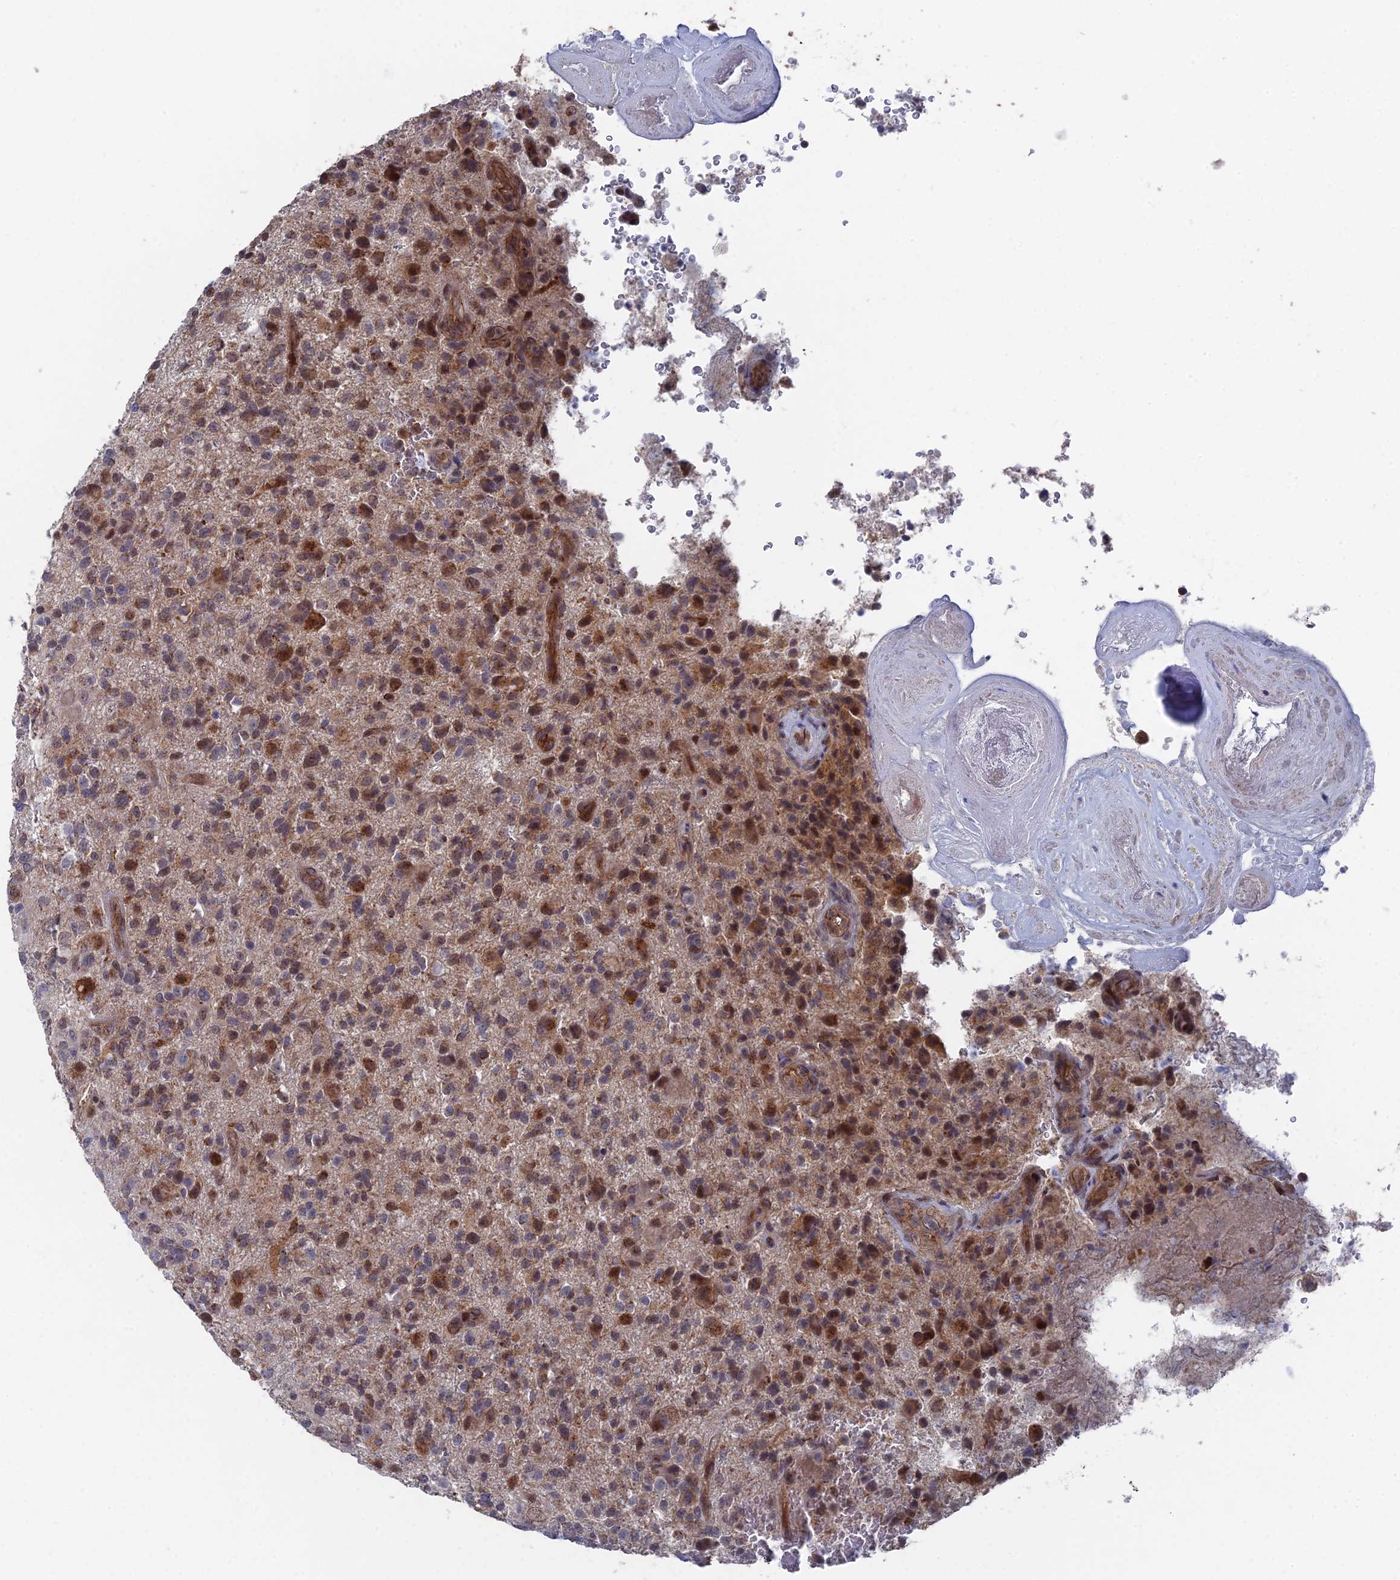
{"staining": {"intensity": "moderate", "quantity": "25%-75%", "location": "cytoplasmic/membranous,nuclear"}, "tissue": "glioma", "cell_type": "Tumor cells", "image_type": "cancer", "snomed": [{"axis": "morphology", "description": "Glioma, malignant, High grade"}, {"axis": "topography", "description": "Brain"}], "caption": "Malignant glioma (high-grade) stained with immunohistochemistry demonstrates moderate cytoplasmic/membranous and nuclear expression in approximately 25%-75% of tumor cells.", "gene": "UNC5D", "patient": {"sex": "male", "age": 47}}